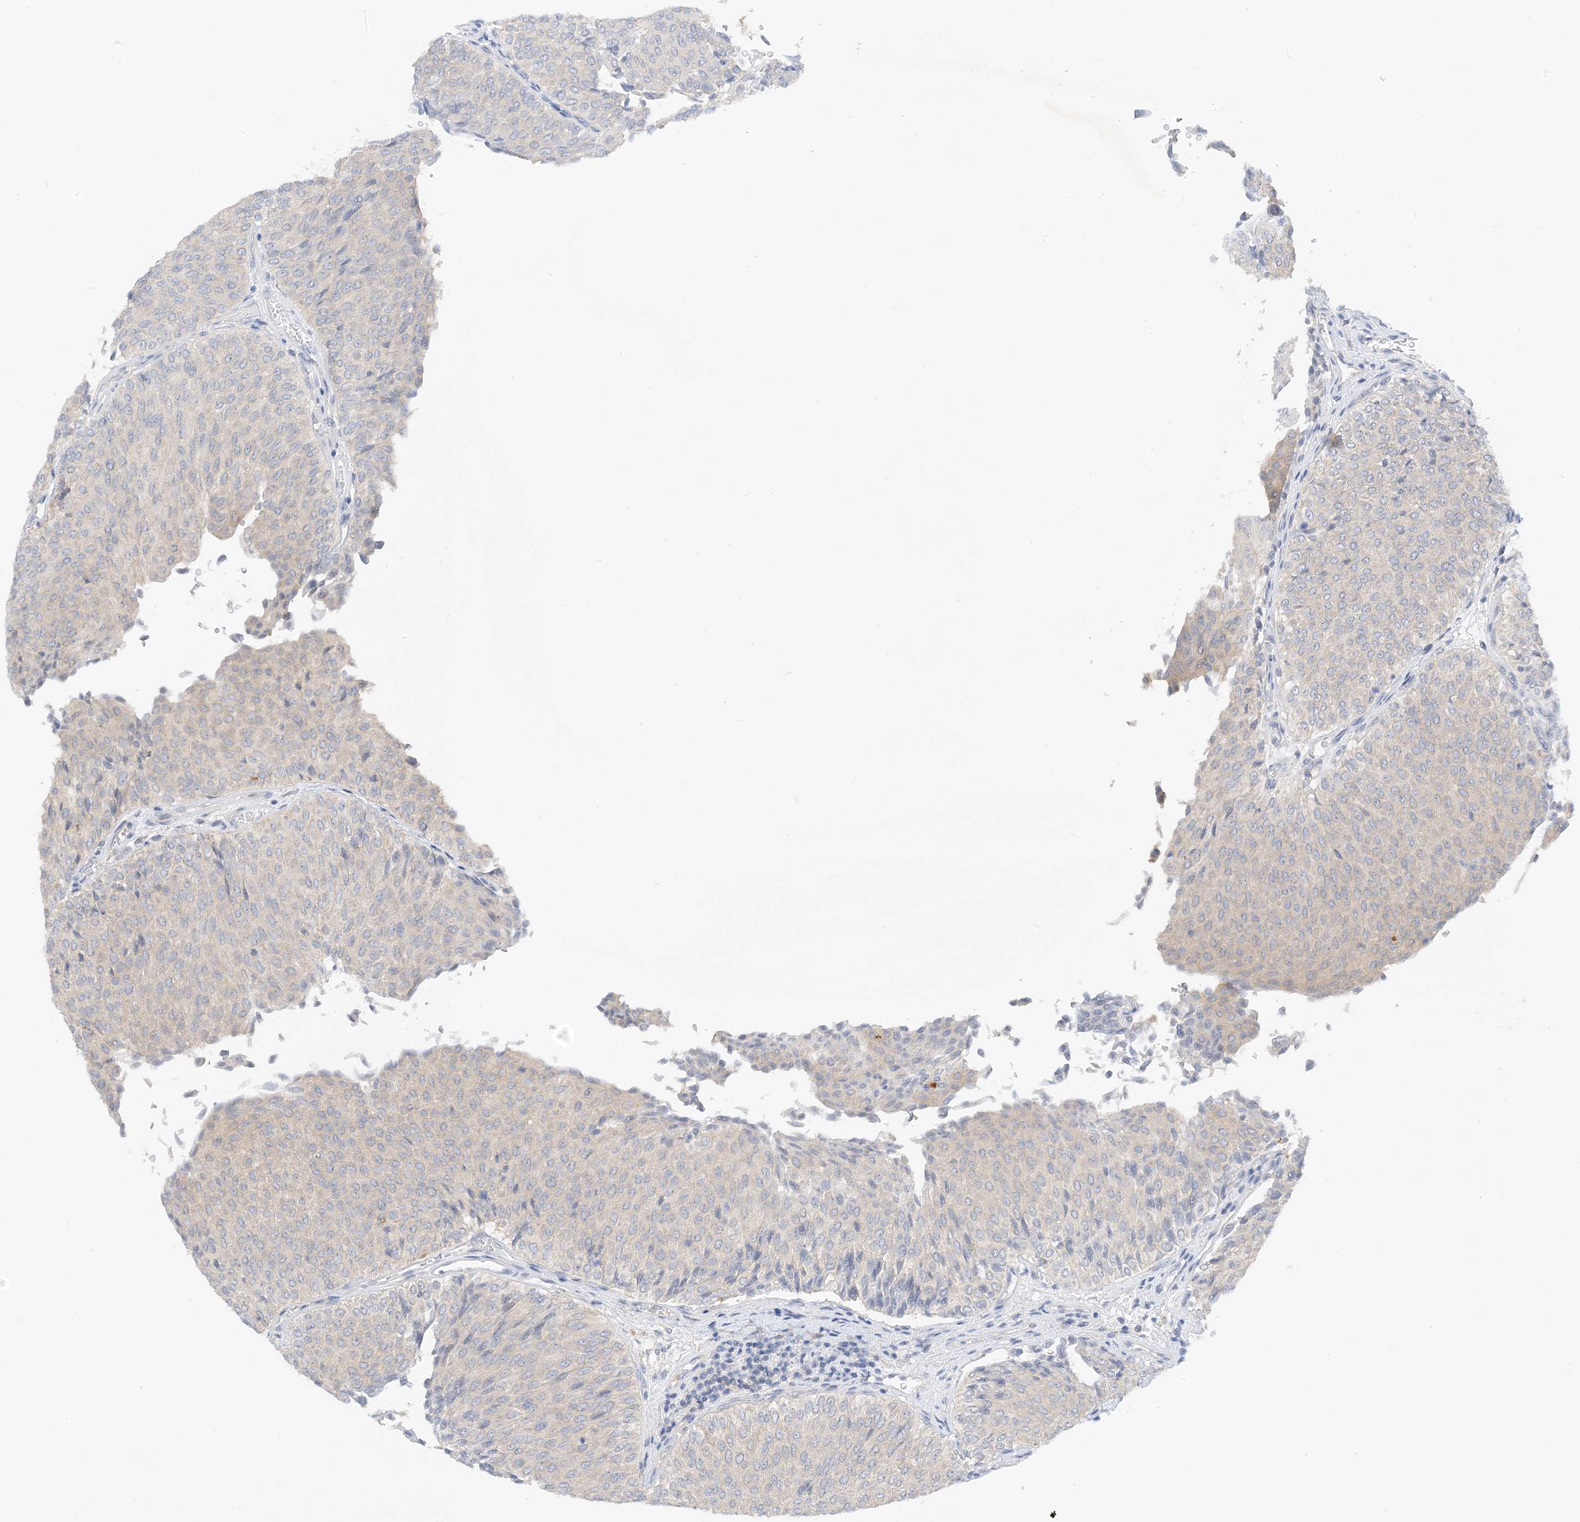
{"staining": {"intensity": "weak", "quantity": "<25%", "location": "cytoplasmic/membranous"}, "tissue": "urothelial cancer", "cell_type": "Tumor cells", "image_type": "cancer", "snomed": [{"axis": "morphology", "description": "Urothelial carcinoma, Low grade"}, {"axis": "topography", "description": "Urinary bladder"}], "caption": "DAB (3,3'-diaminobenzidine) immunohistochemical staining of human low-grade urothelial carcinoma shows no significant staining in tumor cells.", "gene": "KIFBP", "patient": {"sex": "male", "age": 78}}